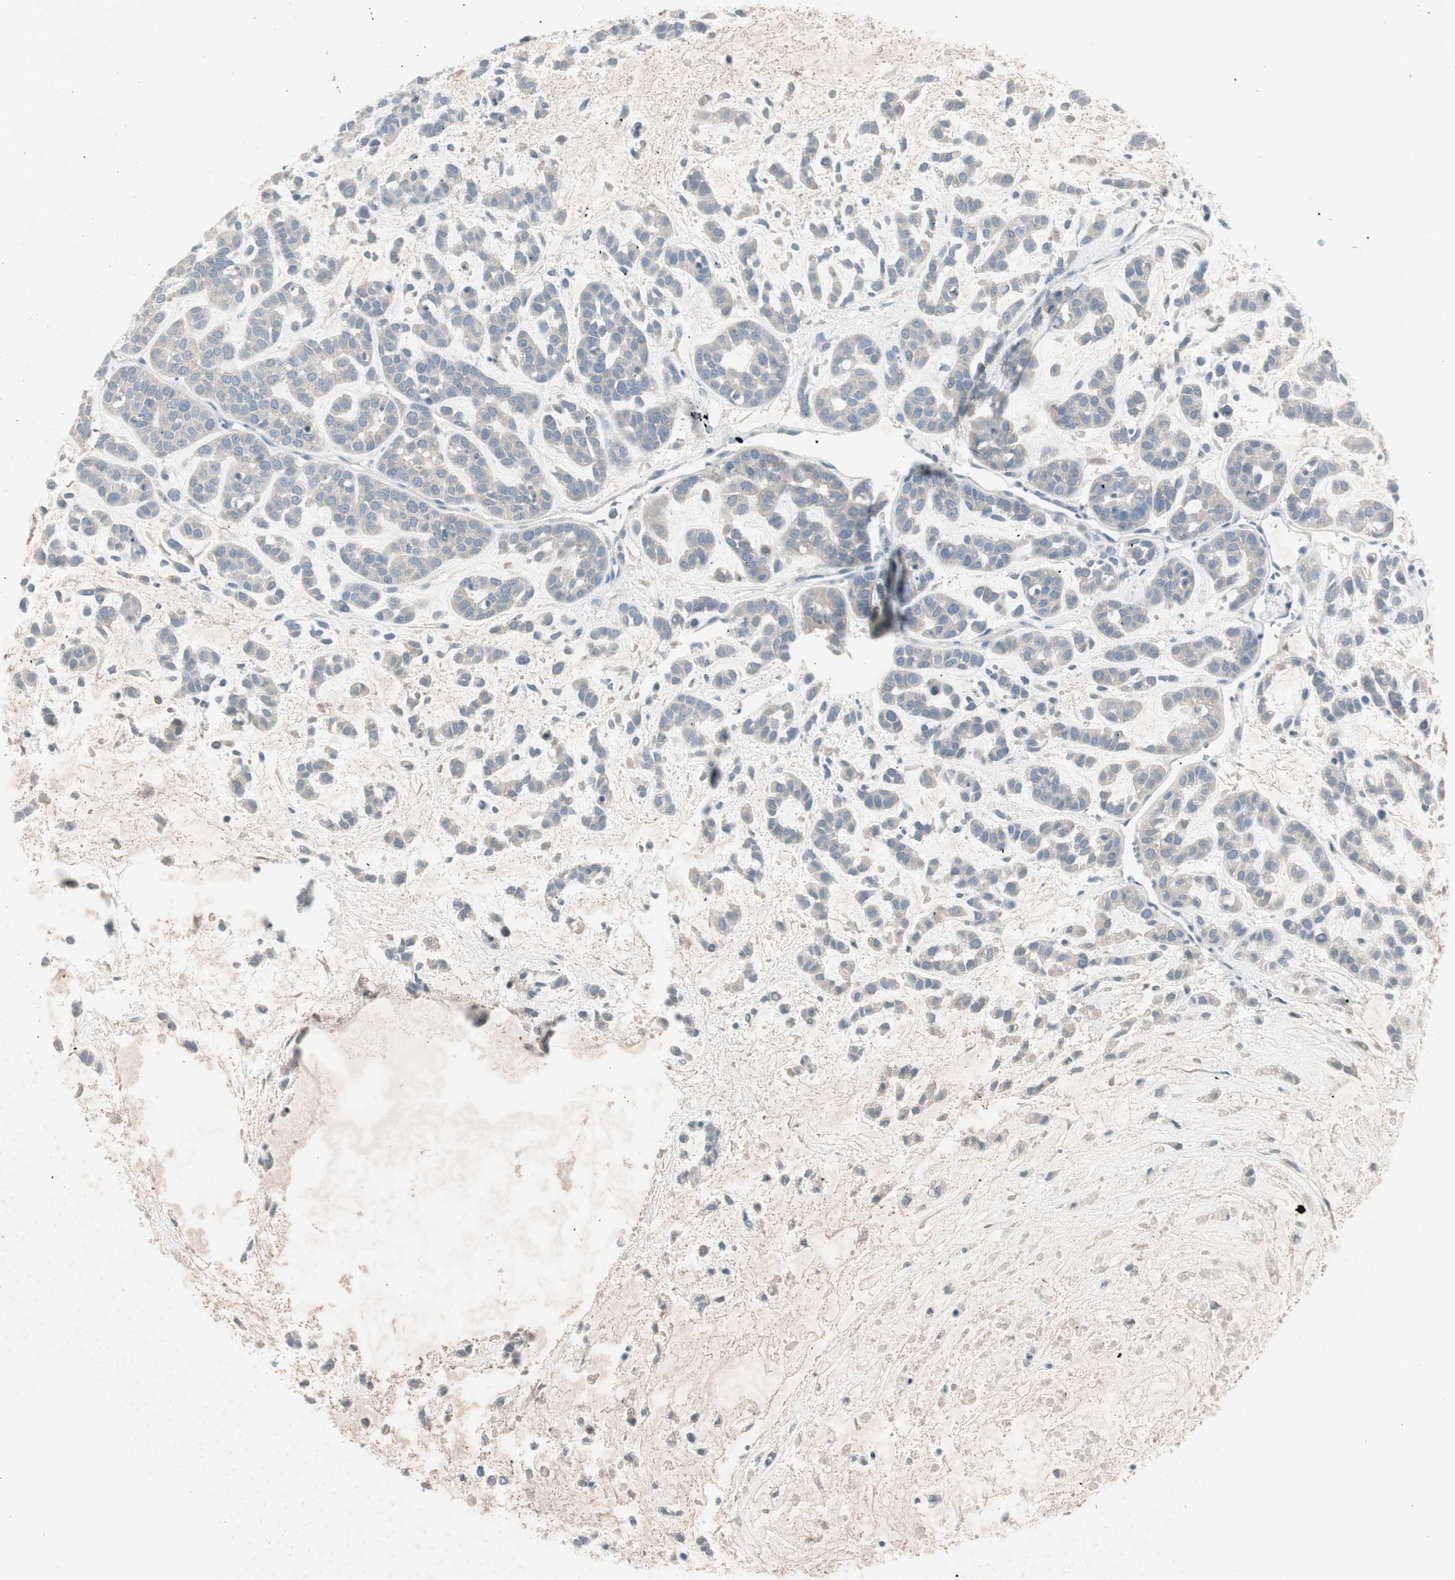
{"staining": {"intensity": "weak", "quantity": ">75%", "location": "cytoplasmic/membranous"}, "tissue": "head and neck cancer", "cell_type": "Tumor cells", "image_type": "cancer", "snomed": [{"axis": "morphology", "description": "Adenocarcinoma, NOS"}, {"axis": "morphology", "description": "Adenoma, NOS"}, {"axis": "topography", "description": "Head-Neck"}], "caption": "Protein expression analysis of human adenocarcinoma (head and neck) reveals weak cytoplasmic/membranous expression in approximately >75% of tumor cells.", "gene": "MAPRE3", "patient": {"sex": "female", "age": 55}}